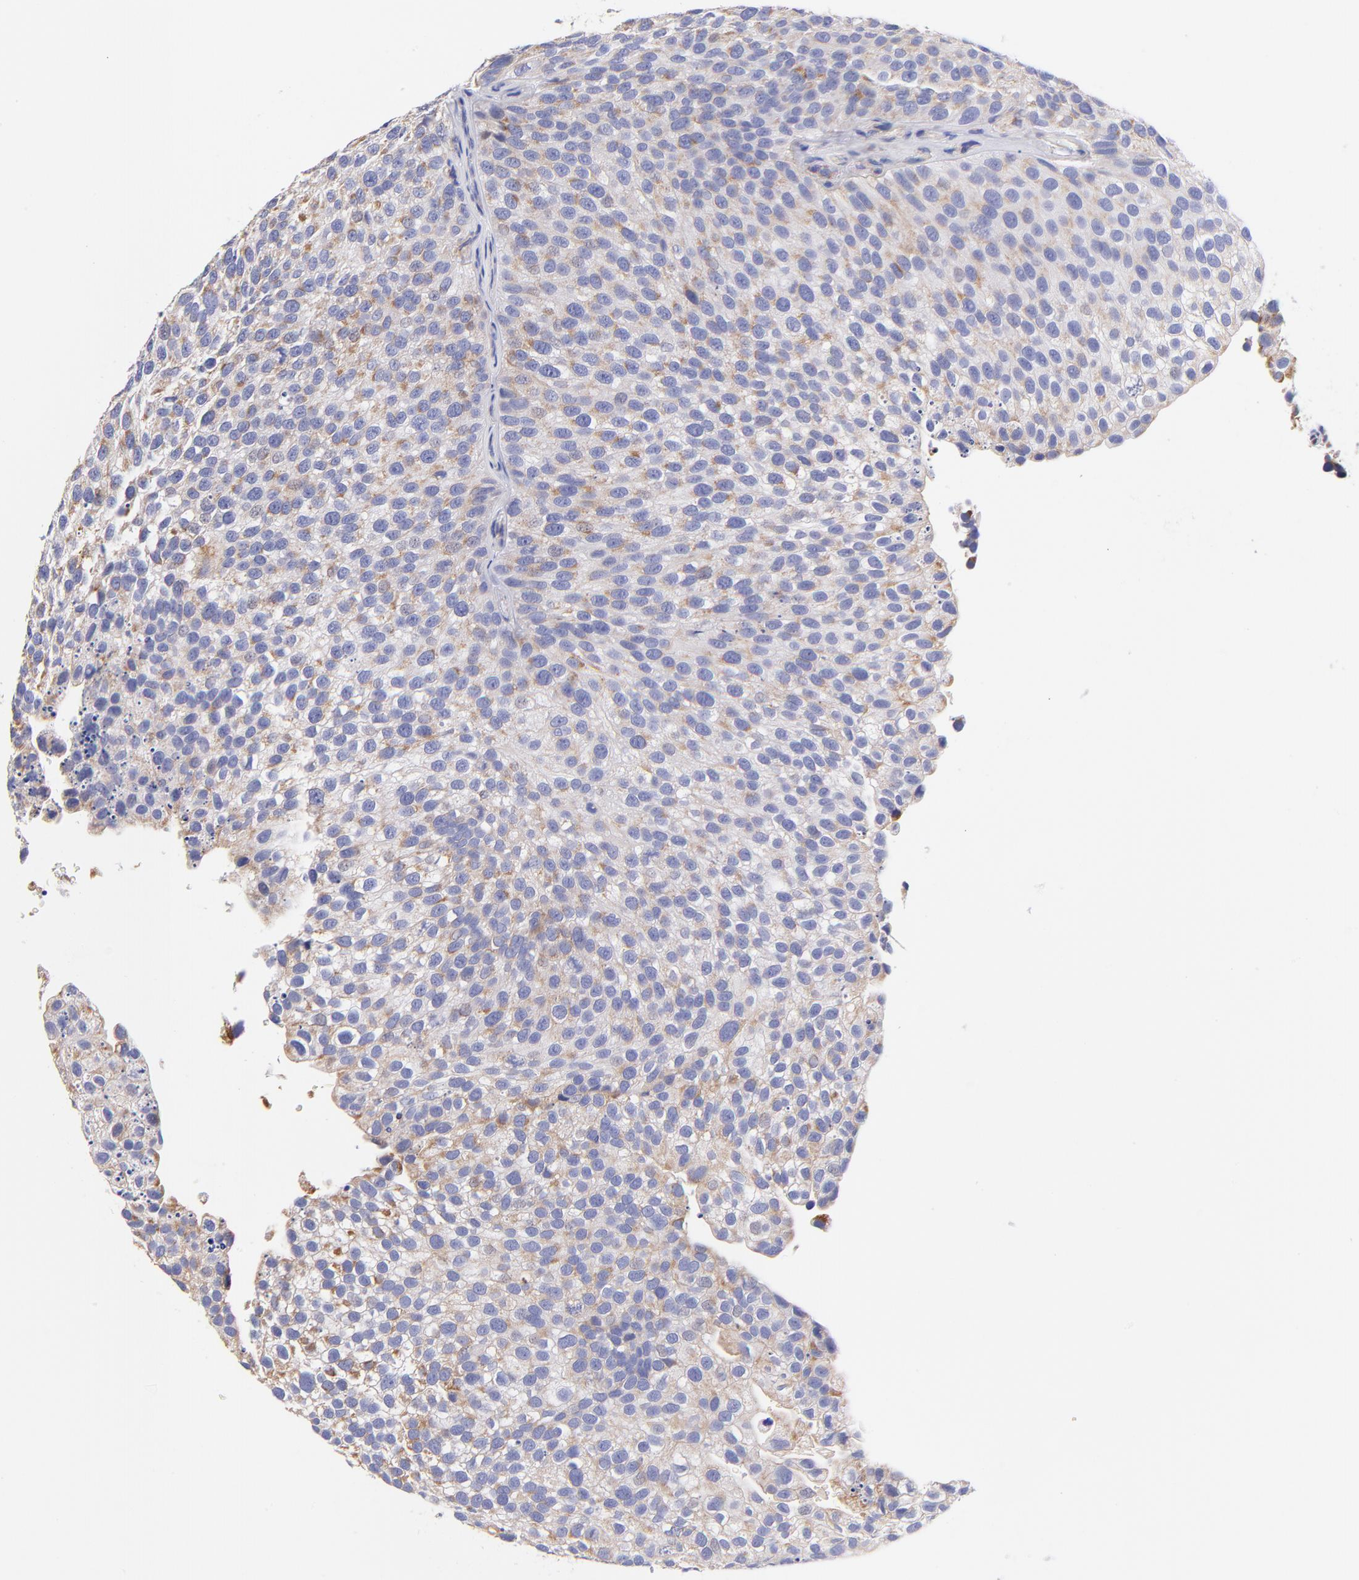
{"staining": {"intensity": "weak", "quantity": "25%-75%", "location": "cytoplasmic/membranous"}, "tissue": "urothelial cancer", "cell_type": "Tumor cells", "image_type": "cancer", "snomed": [{"axis": "morphology", "description": "Urothelial carcinoma, High grade"}, {"axis": "topography", "description": "Urinary bladder"}], "caption": "Protein expression analysis of human urothelial cancer reveals weak cytoplasmic/membranous expression in approximately 25%-75% of tumor cells.", "gene": "NDUFB7", "patient": {"sex": "male", "age": 72}}